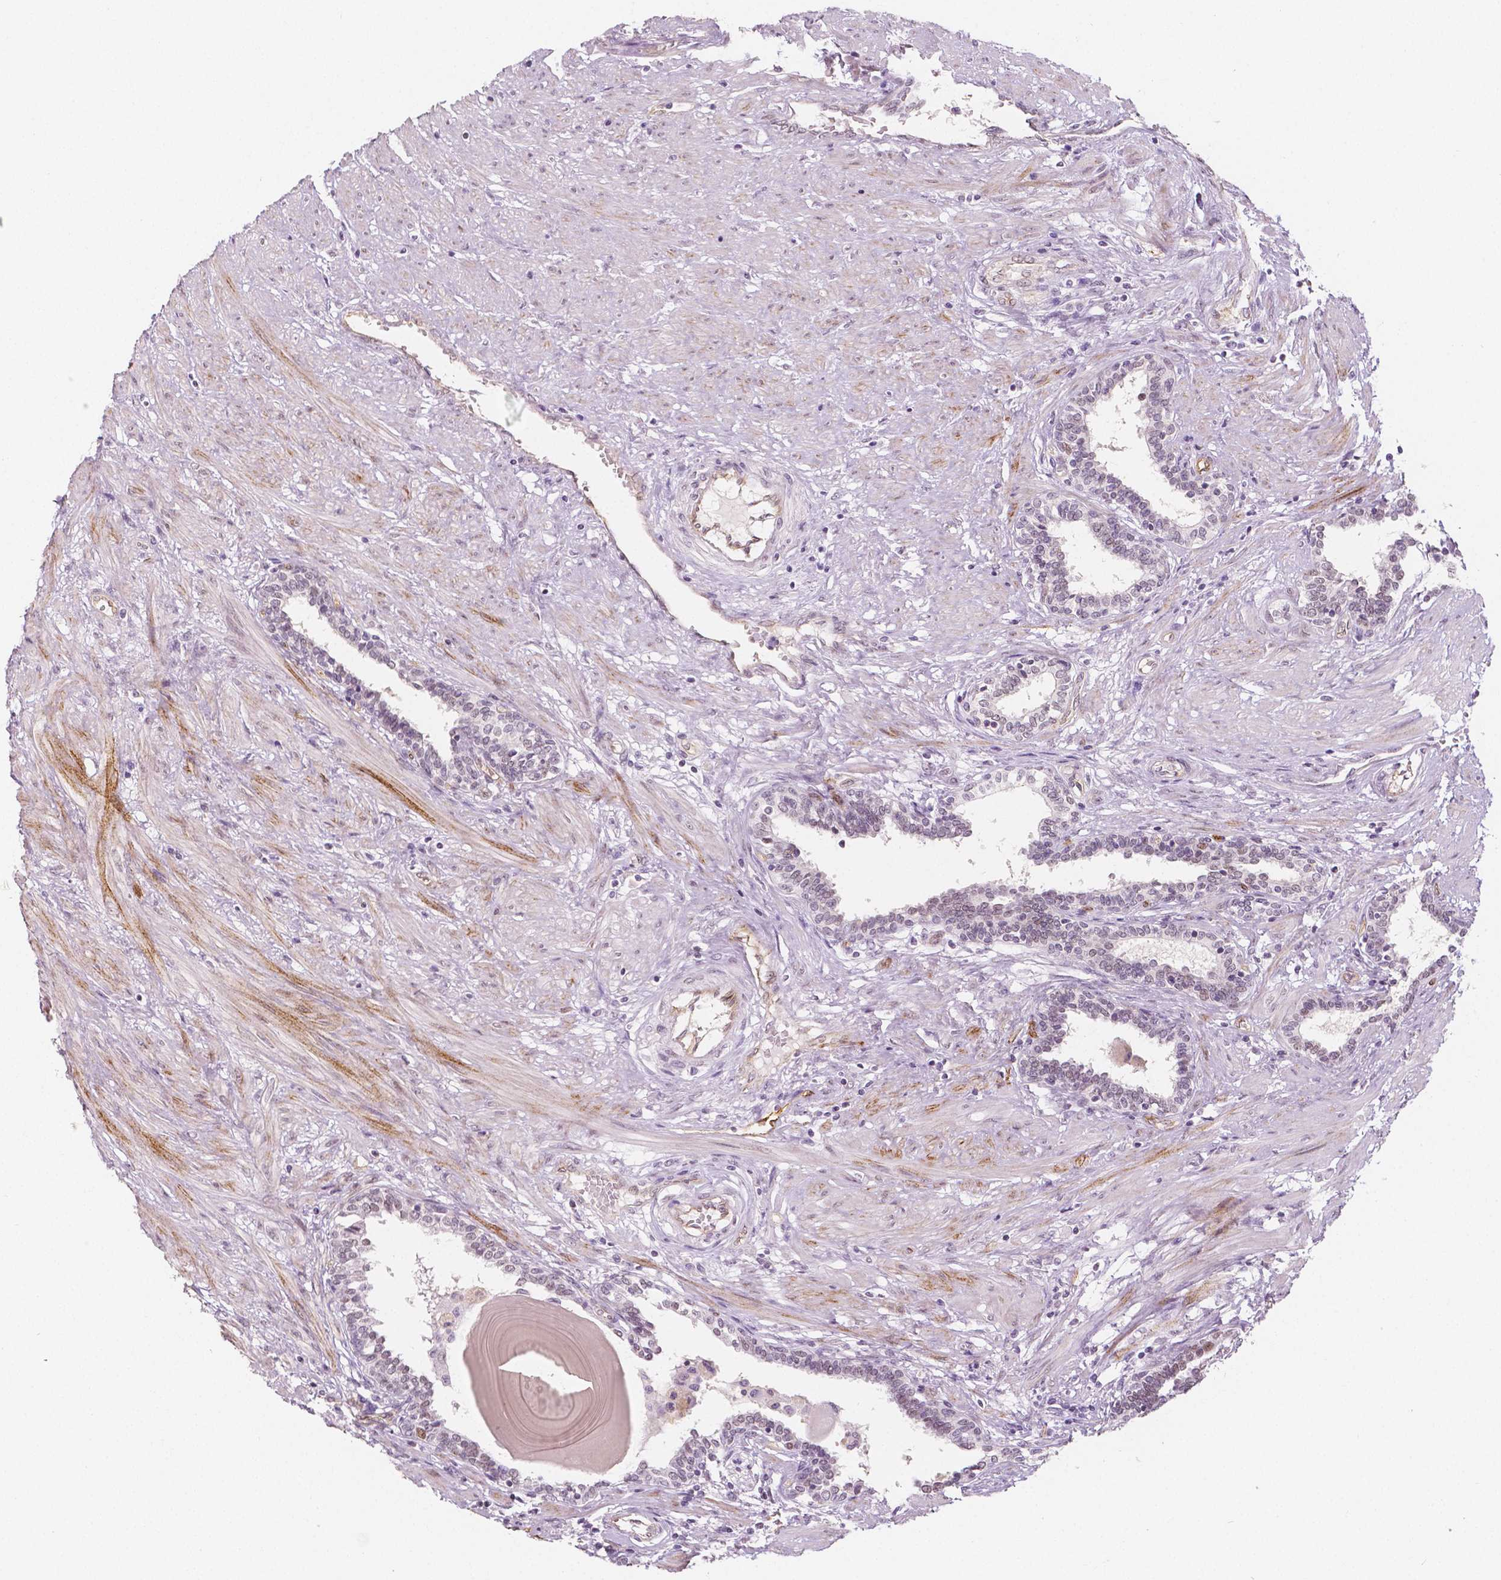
{"staining": {"intensity": "weak", "quantity": "<25%", "location": "nuclear"}, "tissue": "prostate", "cell_type": "Glandular cells", "image_type": "normal", "snomed": [{"axis": "morphology", "description": "Normal tissue, NOS"}, {"axis": "topography", "description": "Prostate"}], "caption": "This is an immunohistochemistry micrograph of benign prostate. There is no staining in glandular cells.", "gene": "KDM5B", "patient": {"sex": "male", "age": 55}}